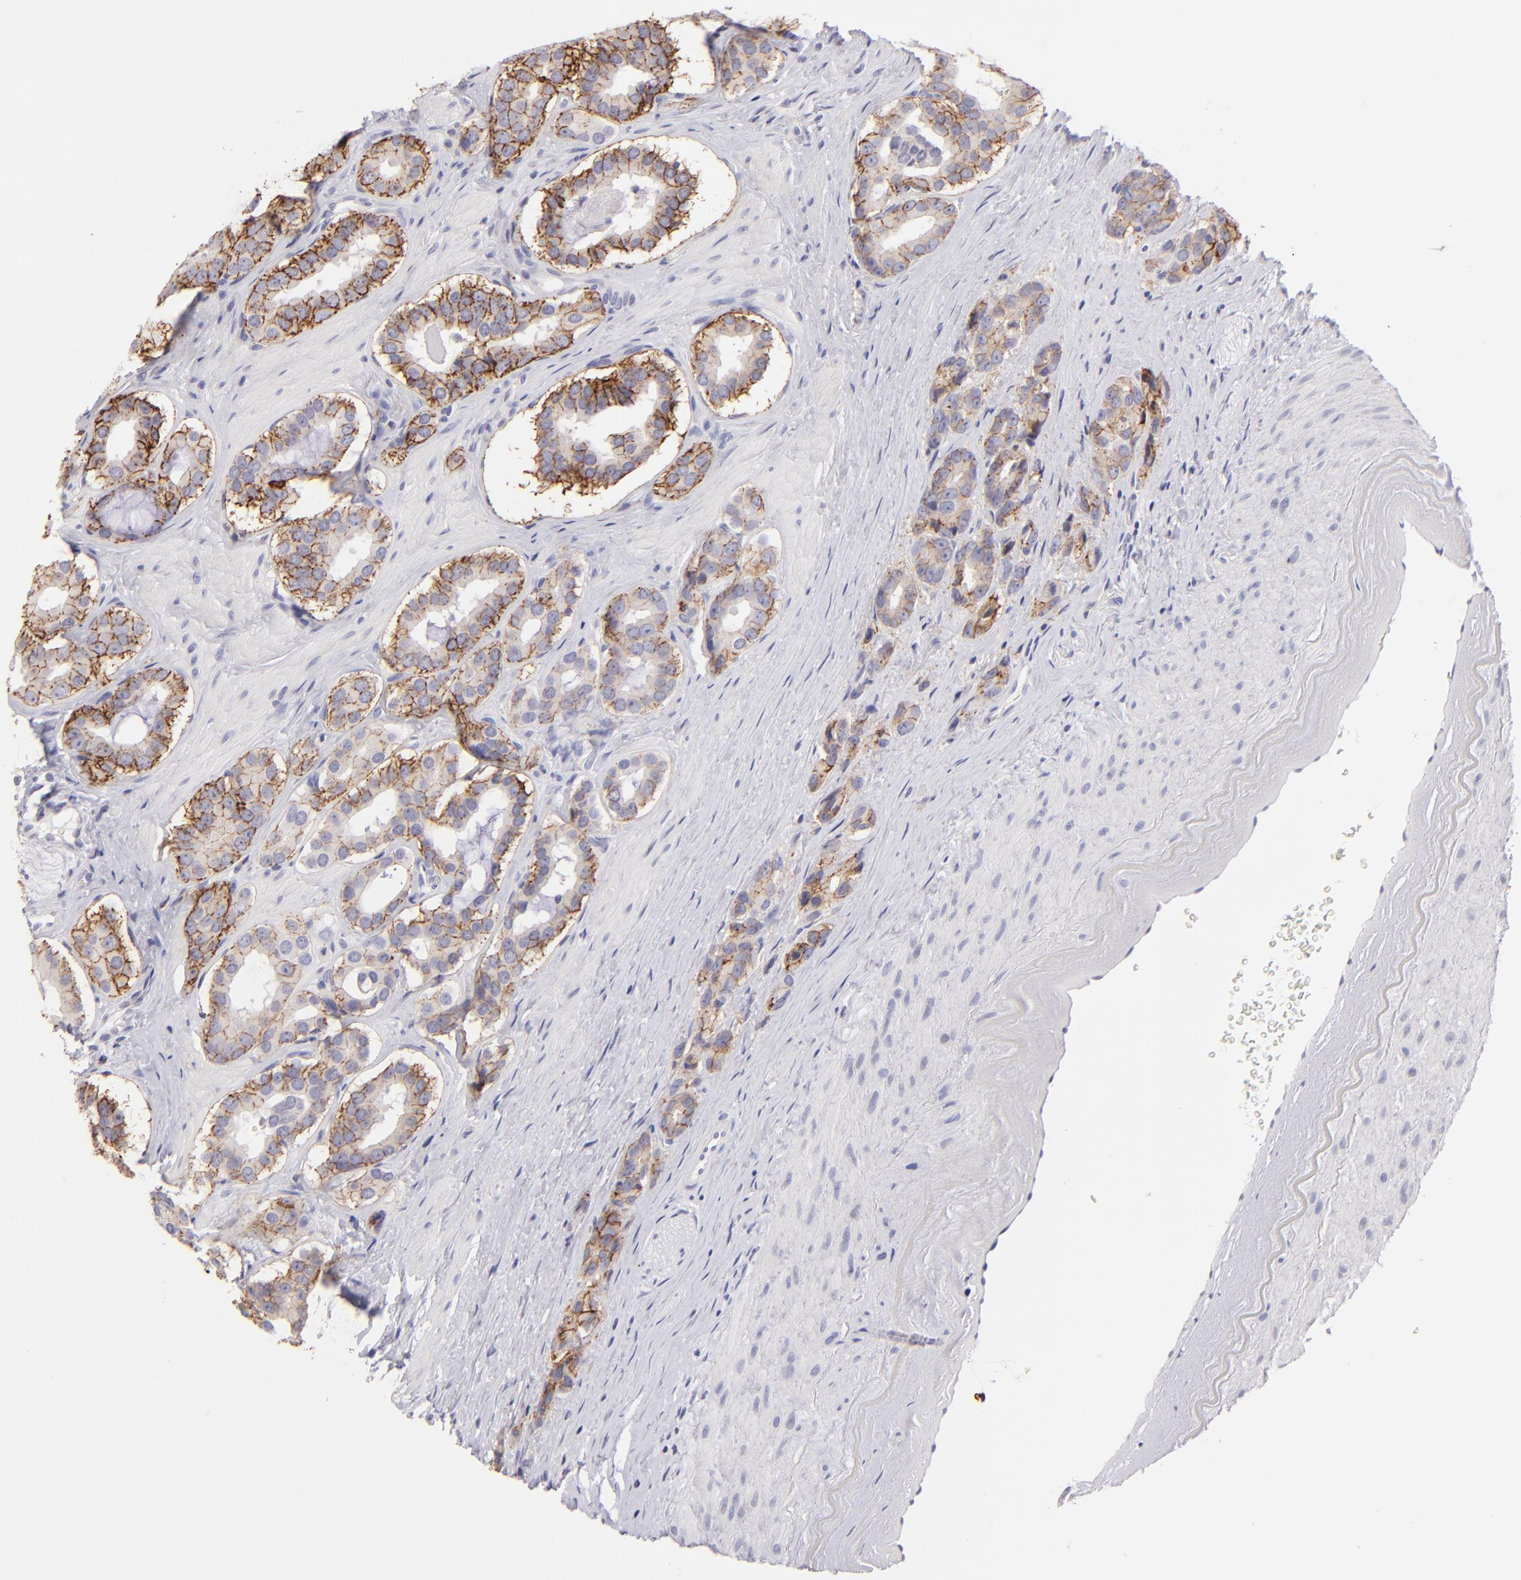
{"staining": {"intensity": "moderate", "quantity": ">75%", "location": "cytoplasmic/membranous"}, "tissue": "prostate cancer", "cell_type": "Tumor cells", "image_type": "cancer", "snomed": [{"axis": "morphology", "description": "Adenocarcinoma, Low grade"}, {"axis": "topography", "description": "Prostate"}], "caption": "Protein staining of prostate cancer (low-grade adenocarcinoma) tissue demonstrates moderate cytoplasmic/membranous positivity in approximately >75% of tumor cells.", "gene": "CLDN4", "patient": {"sex": "male", "age": 59}}